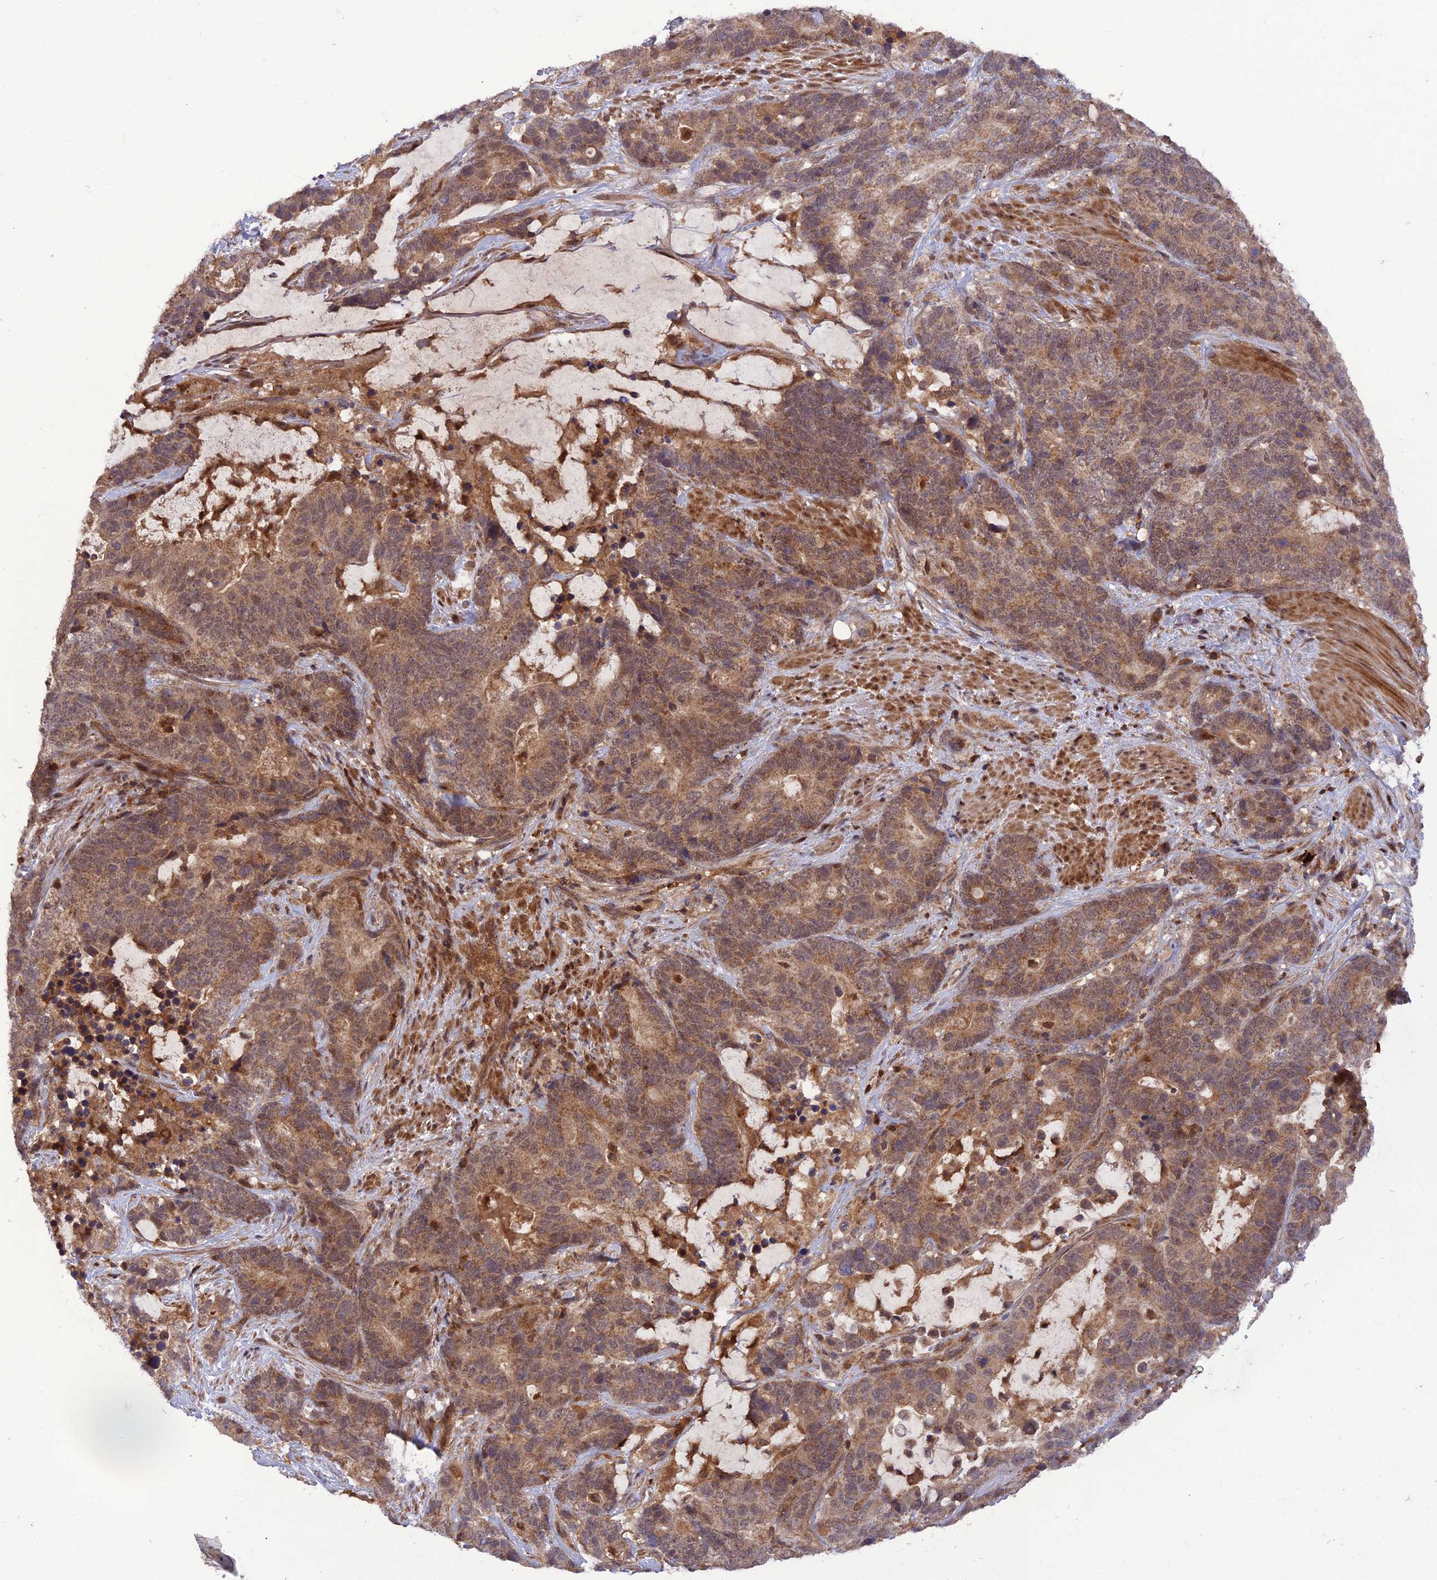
{"staining": {"intensity": "moderate", "quantity": "25%-75%", "location": "cytoplasmic/membranous,nuclear"}, "tissue": "stomach cancer", "cell_type": "Tumor cells", "image_type": "cancer", "snomed": [{"axis": "morphology", "description": "Adenocarcinoma, NOS"}, {"axis": "topography", "description": "Stomach"}], "caption": "Moderate cytoplasmic/membranous and nuclear staining for a protein is present in approximately 25%-75% of tumor cells of stomach cancer using immunohistochemistry.", "gene": "NDUFC1", "patient": {"sex": "female", "age": 76}}